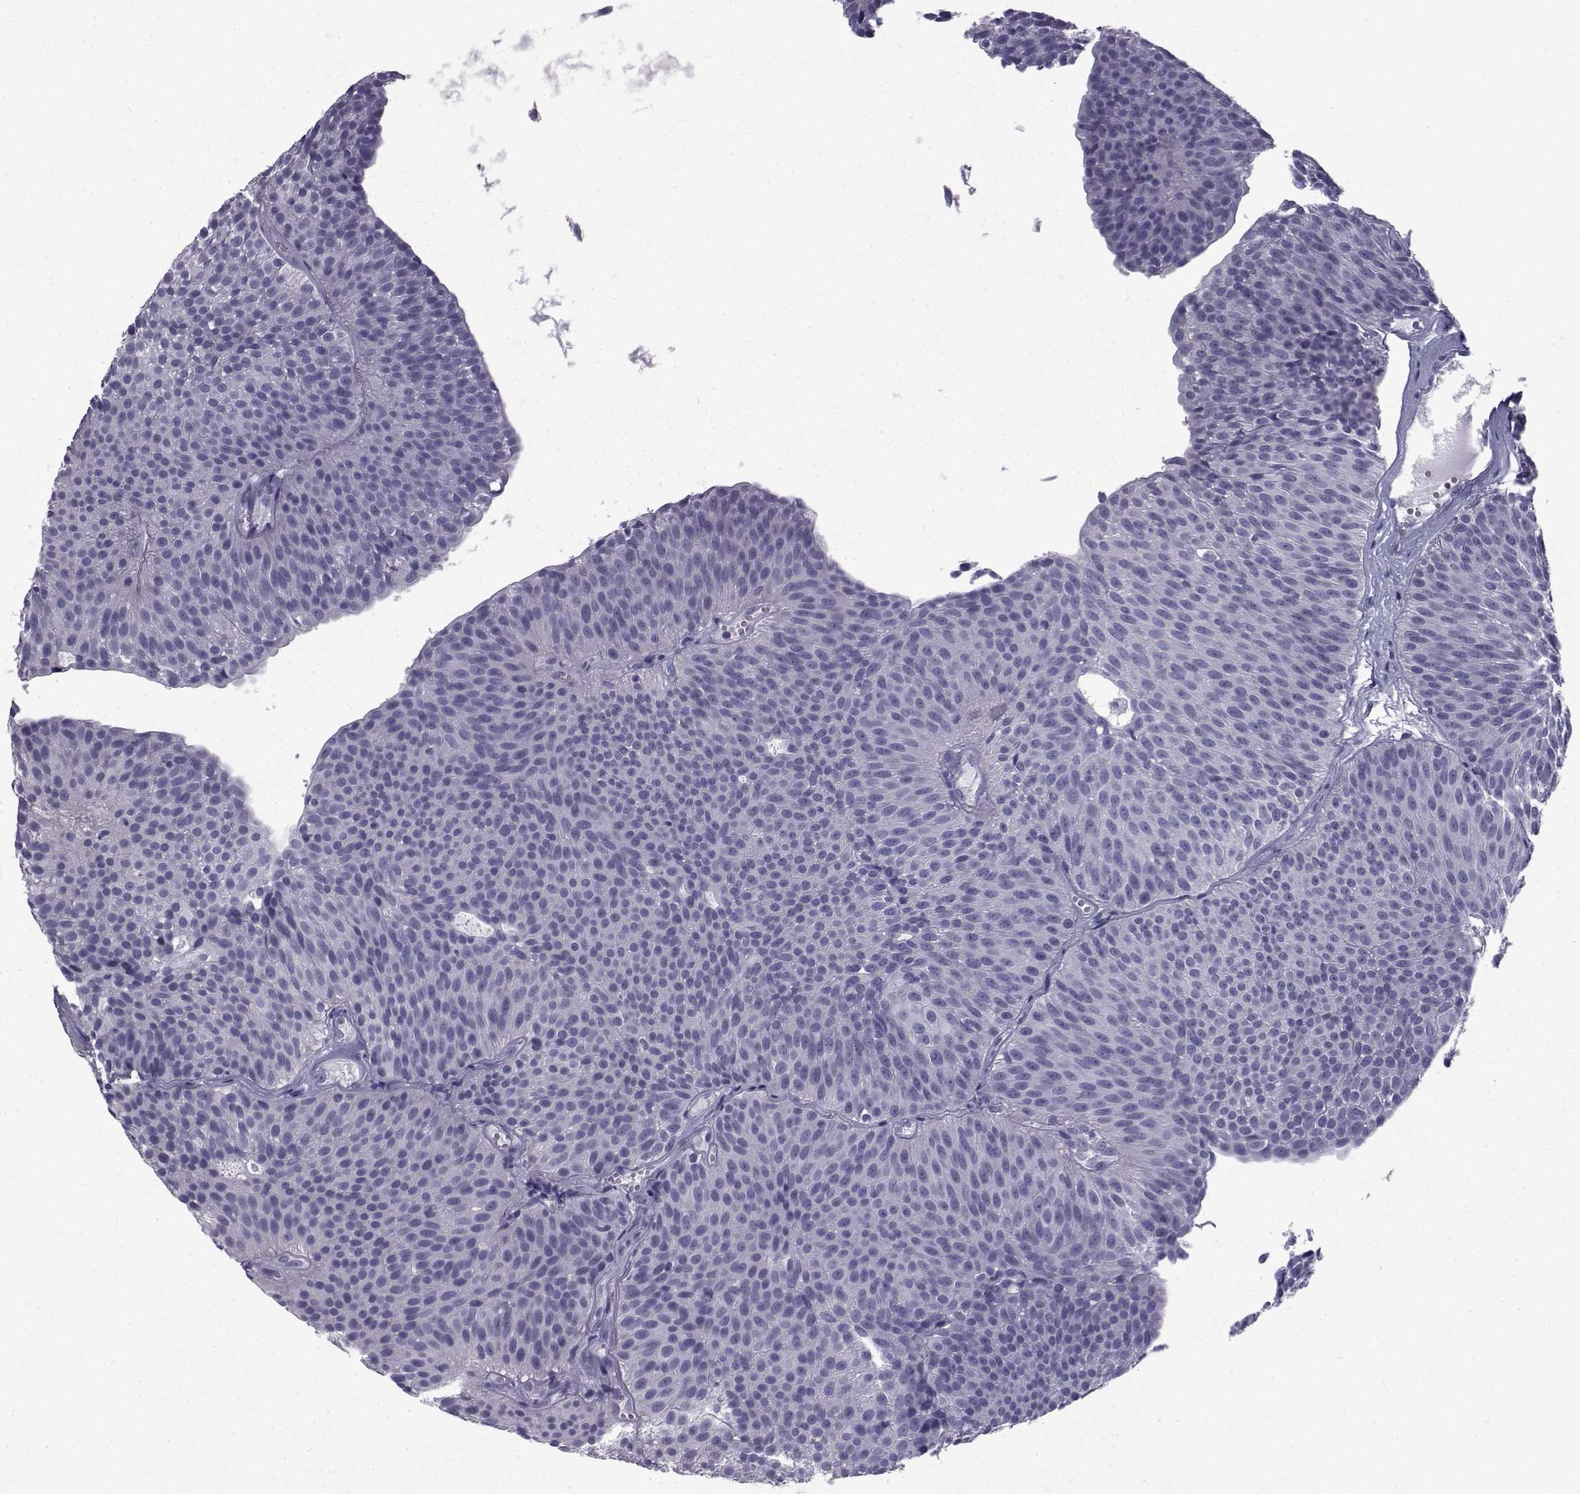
{"staining": {"intensity": "negative", "quantity": "none", "location": "none"}, "tissue": "urothelial cancer", "cell_type": "Tumor cells", "image_type": "cancer", "snomed": [{"axis": "morphology", "description": "Urothelial carcinoma, Low grade"}, {"axis": "topography", "description": "Urinary bladder"}], "caption": "Micrograph shows no protein expression in tumor cells of urothelial cancer tissue. (DAB IHC with hematoxylin counter stain).", "gene": "SPANXD", "patient": {"sex": "male", "age": 63}}